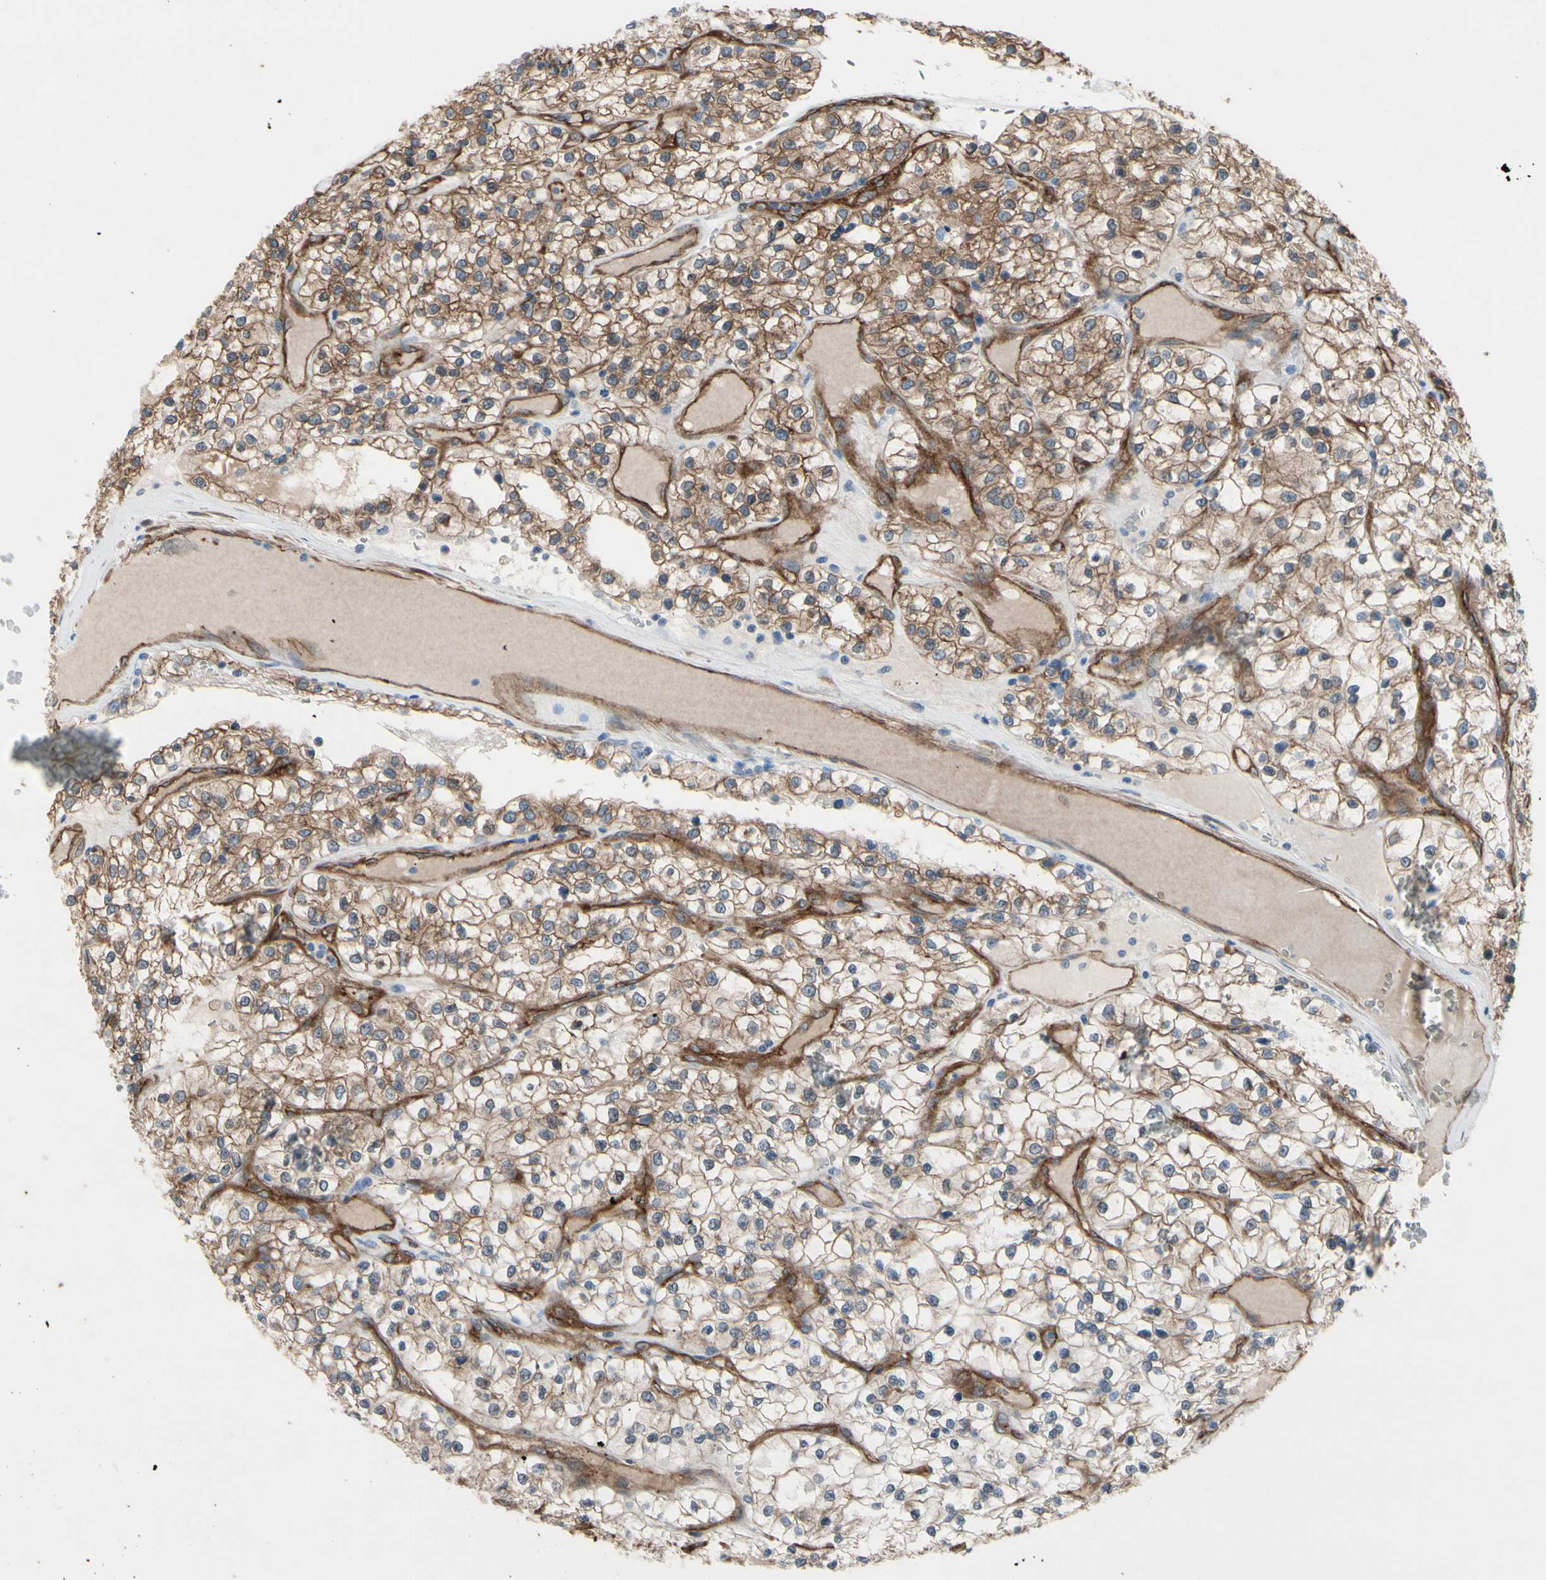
{"staining": {"intensity": "weak", "quantity": "25%-75%", "location": "cytoplasmic/membranous"}, "tissue": "renal cancer", "cell_type": "Tumor cells", "image_type": "cancer", "snomed": [{"axis": "morphology", "description": "Adenocarcinoma, NOS"}, {"axis": "topography", "description": "Kidney"}], "caption": "Adenocarcinoma (renal) tissue shows weak cytoplasmic/membranous staining in approximately 25%-75% of tumor cells, visualized by immunohistochemistry.", "gene": "CTTNBP2", "patient": {"sex": "female", "age": 57}}